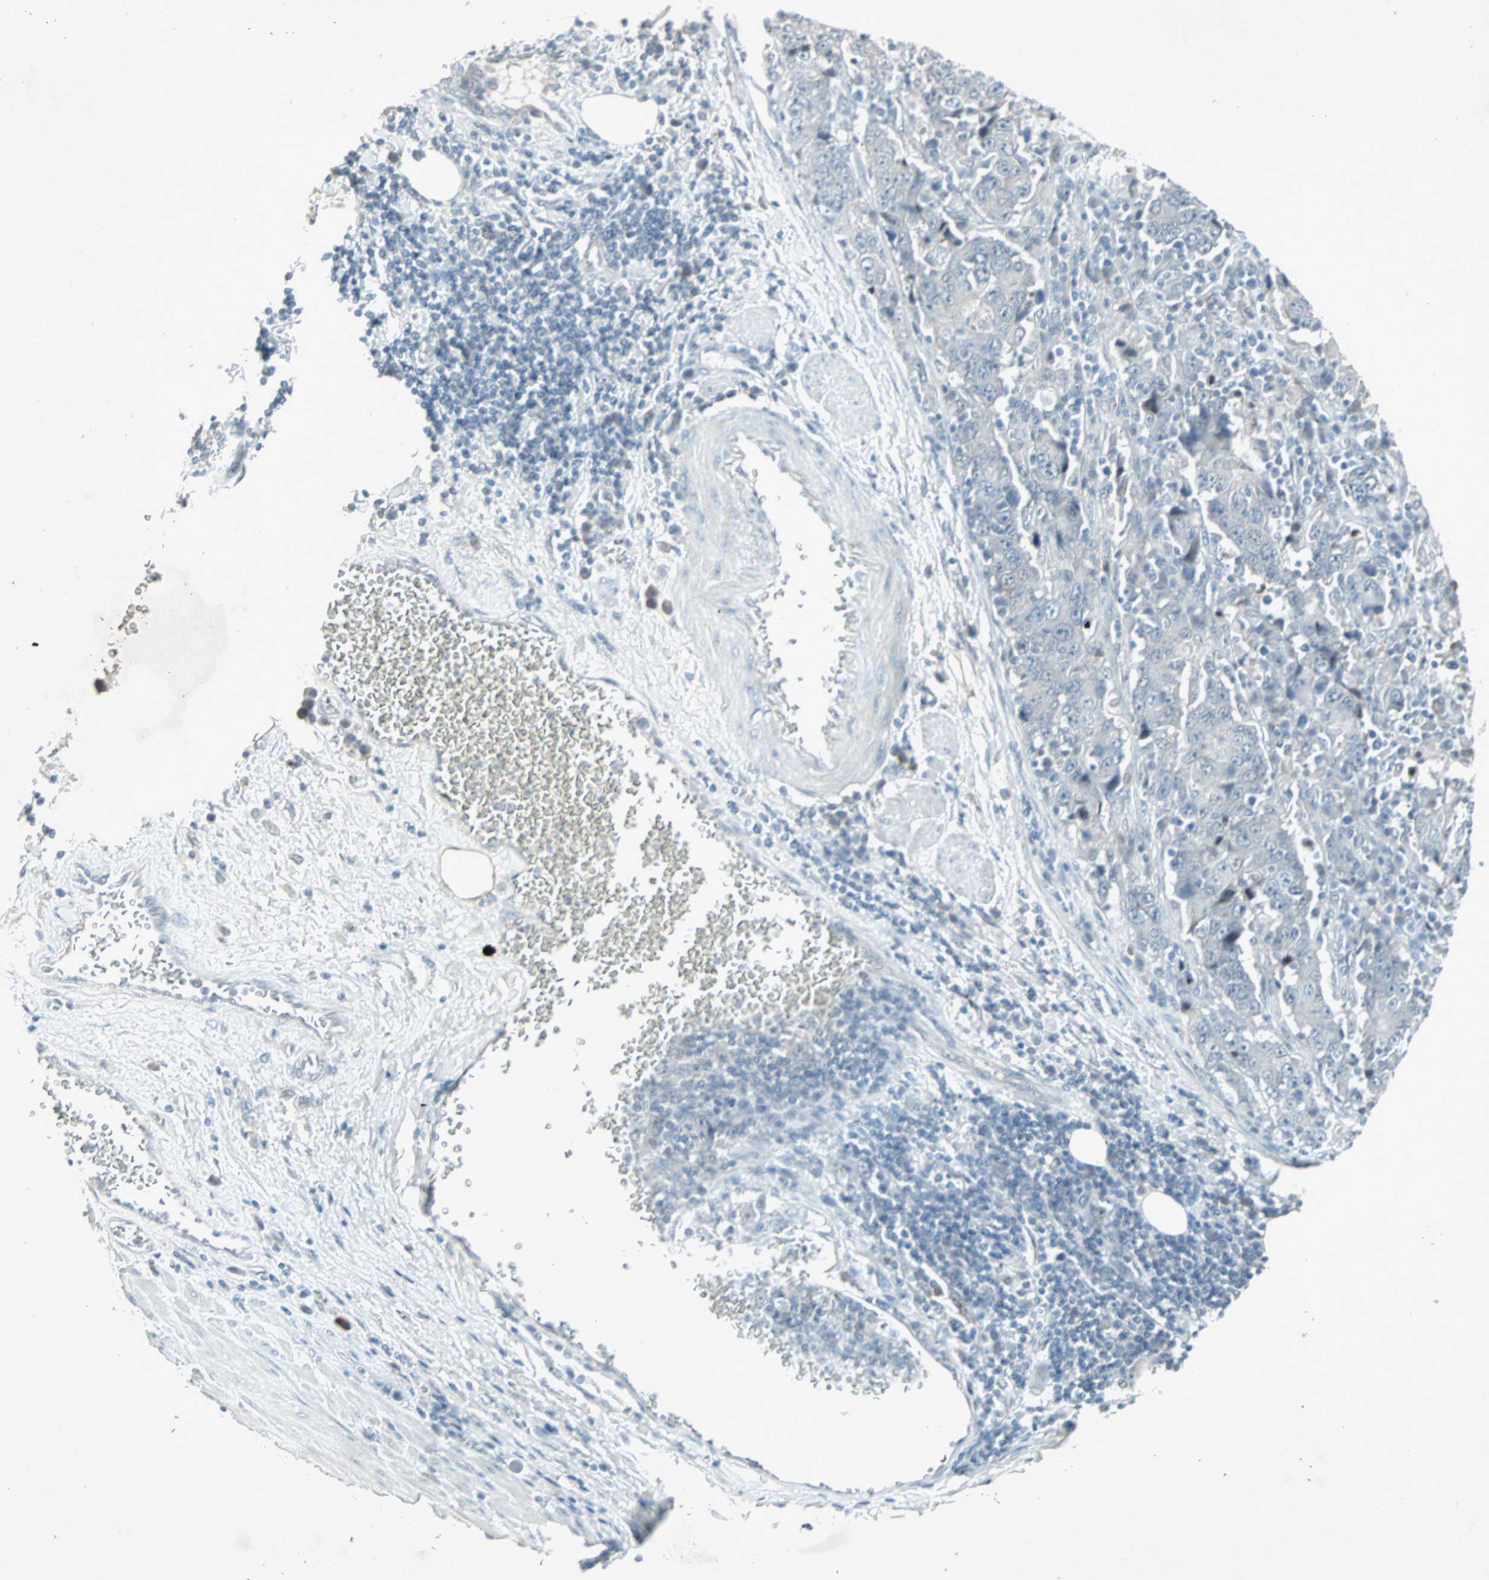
{"staining": {"intensity": "negative", "quantity": "none", "location": "none"}, "tissue": "stomach cancer", "cell_type": "Tumor cells", "image_type": "cancer", "snomed": [{"axis": "morphology", "description": "Normal tissue, NOS"}, {"axis": "morphology", "description": "Adenocarcinoma, NOS"}, {"axis": "topography", "description": "Stomach, upper"}, {"axis": "topography", "description": "Stomach"}], "caption": "Protein analysis of stomach adenocarcinoma exhibits no significant staining in tumor cells.", "gene": "LANCL3", "patient": {"sex": "male", "age": 59}}